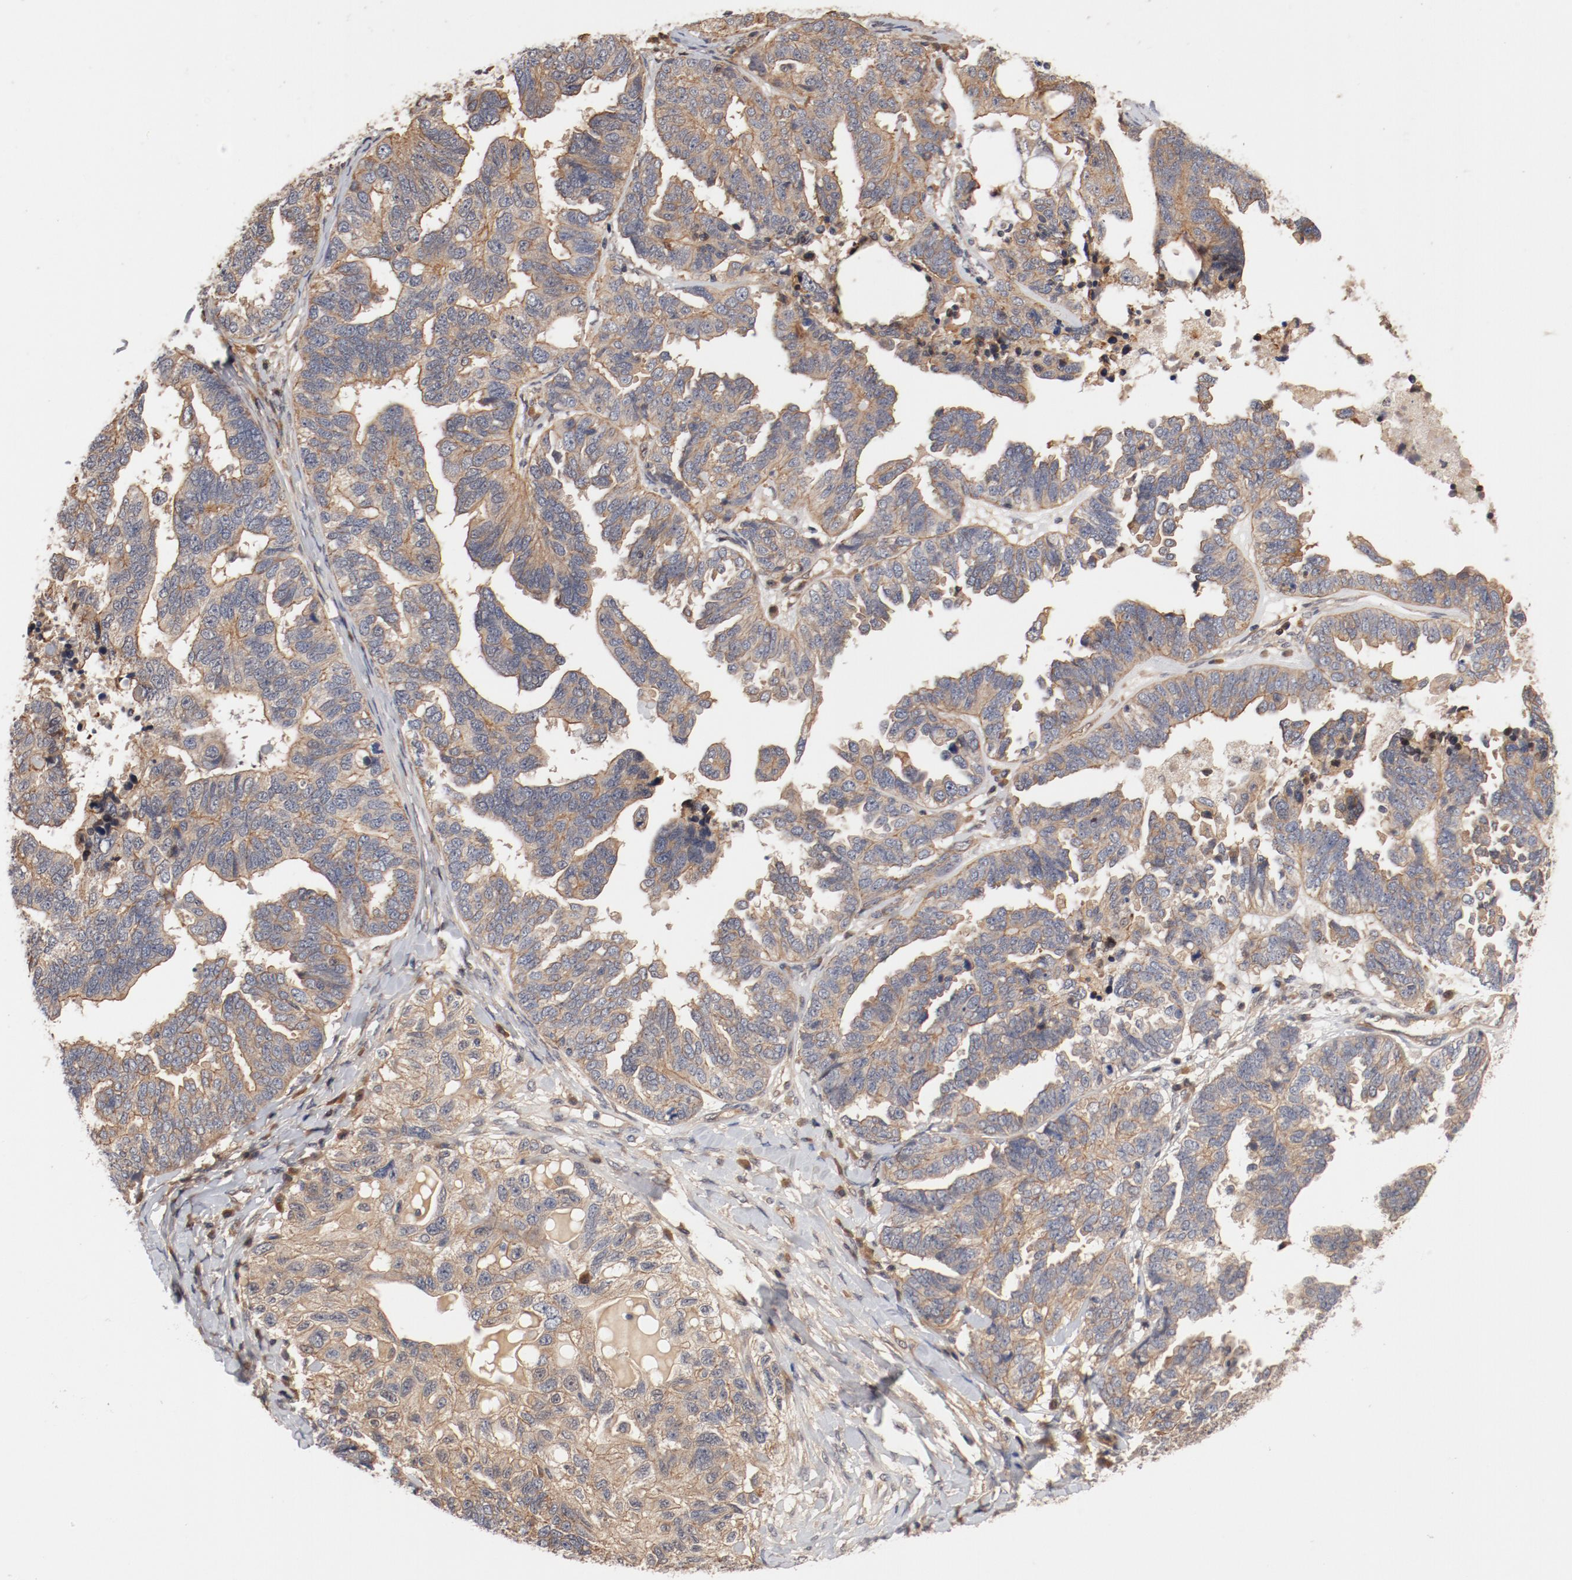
{"staining": {"intensity": "weak", "quantity": ">75%", "location": "cytoplasmic/membranous"}, "tissue": "ovarian cancer", "cell_type": "Tumor cells", "image_type": "cancer", "snomed": [{"axis": "morphology", "description": "Cystadenocarcinoma, serous, NOS"}, {"axis": "topography", "description": "Ovary"}], "caption": "Immunohistochemistry (IHC) (DAB (3,3'-diaminobenzidine)) staining of human ovarian cancer displays weak cytoplasmic/membranous protein expression in approximately >75% of tumor cells.", "gene": "PITPNM2", "patient": {"sex": "female", "age": 82}}